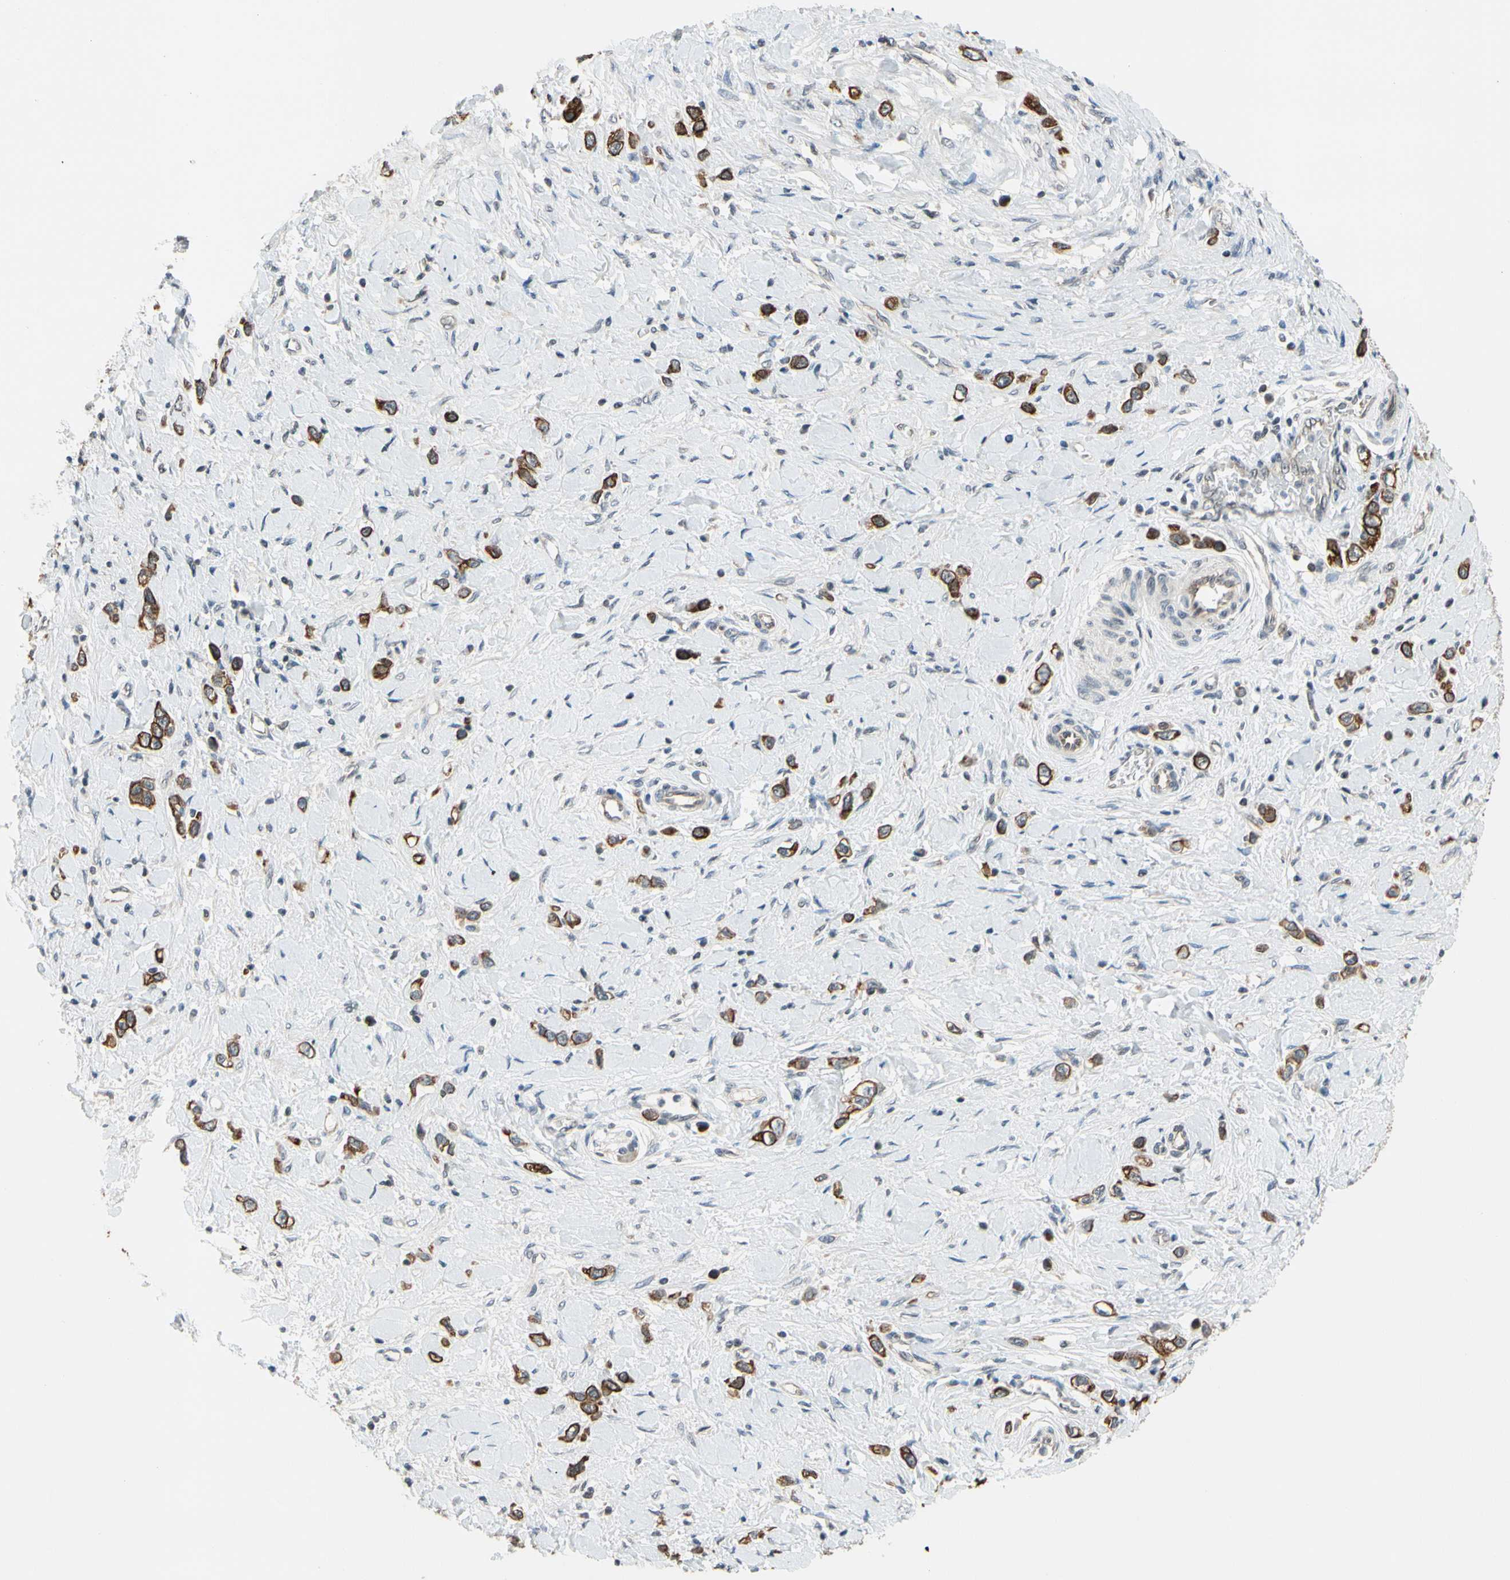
{"staining": {"intensity": "strong", "quantity": ">75%", "location": "cytoplasmic/membranous"}, "tissue": "stomach cancer", "cell_type": "Tumor cells", "image_type": "cancer", "snomed": [{"axis": "morphology", "description": "Normal tissue, NOS"}, {"axis": "morphology", "description": "Adenocarcinoma, NOS"}, {"axis": "topography", "description": "Stomach, upper"}, {"axis": "topography", "description": "Stomach"}], "caption": "About >75% of tumor cells in human adenocarcinoma (stomach) show strong cytoplasmic/membranous protein staining as visualized by brown immunohistochemical staining.", "gene": "TAF12", "patient": {"sex": "female", "age": 65}}